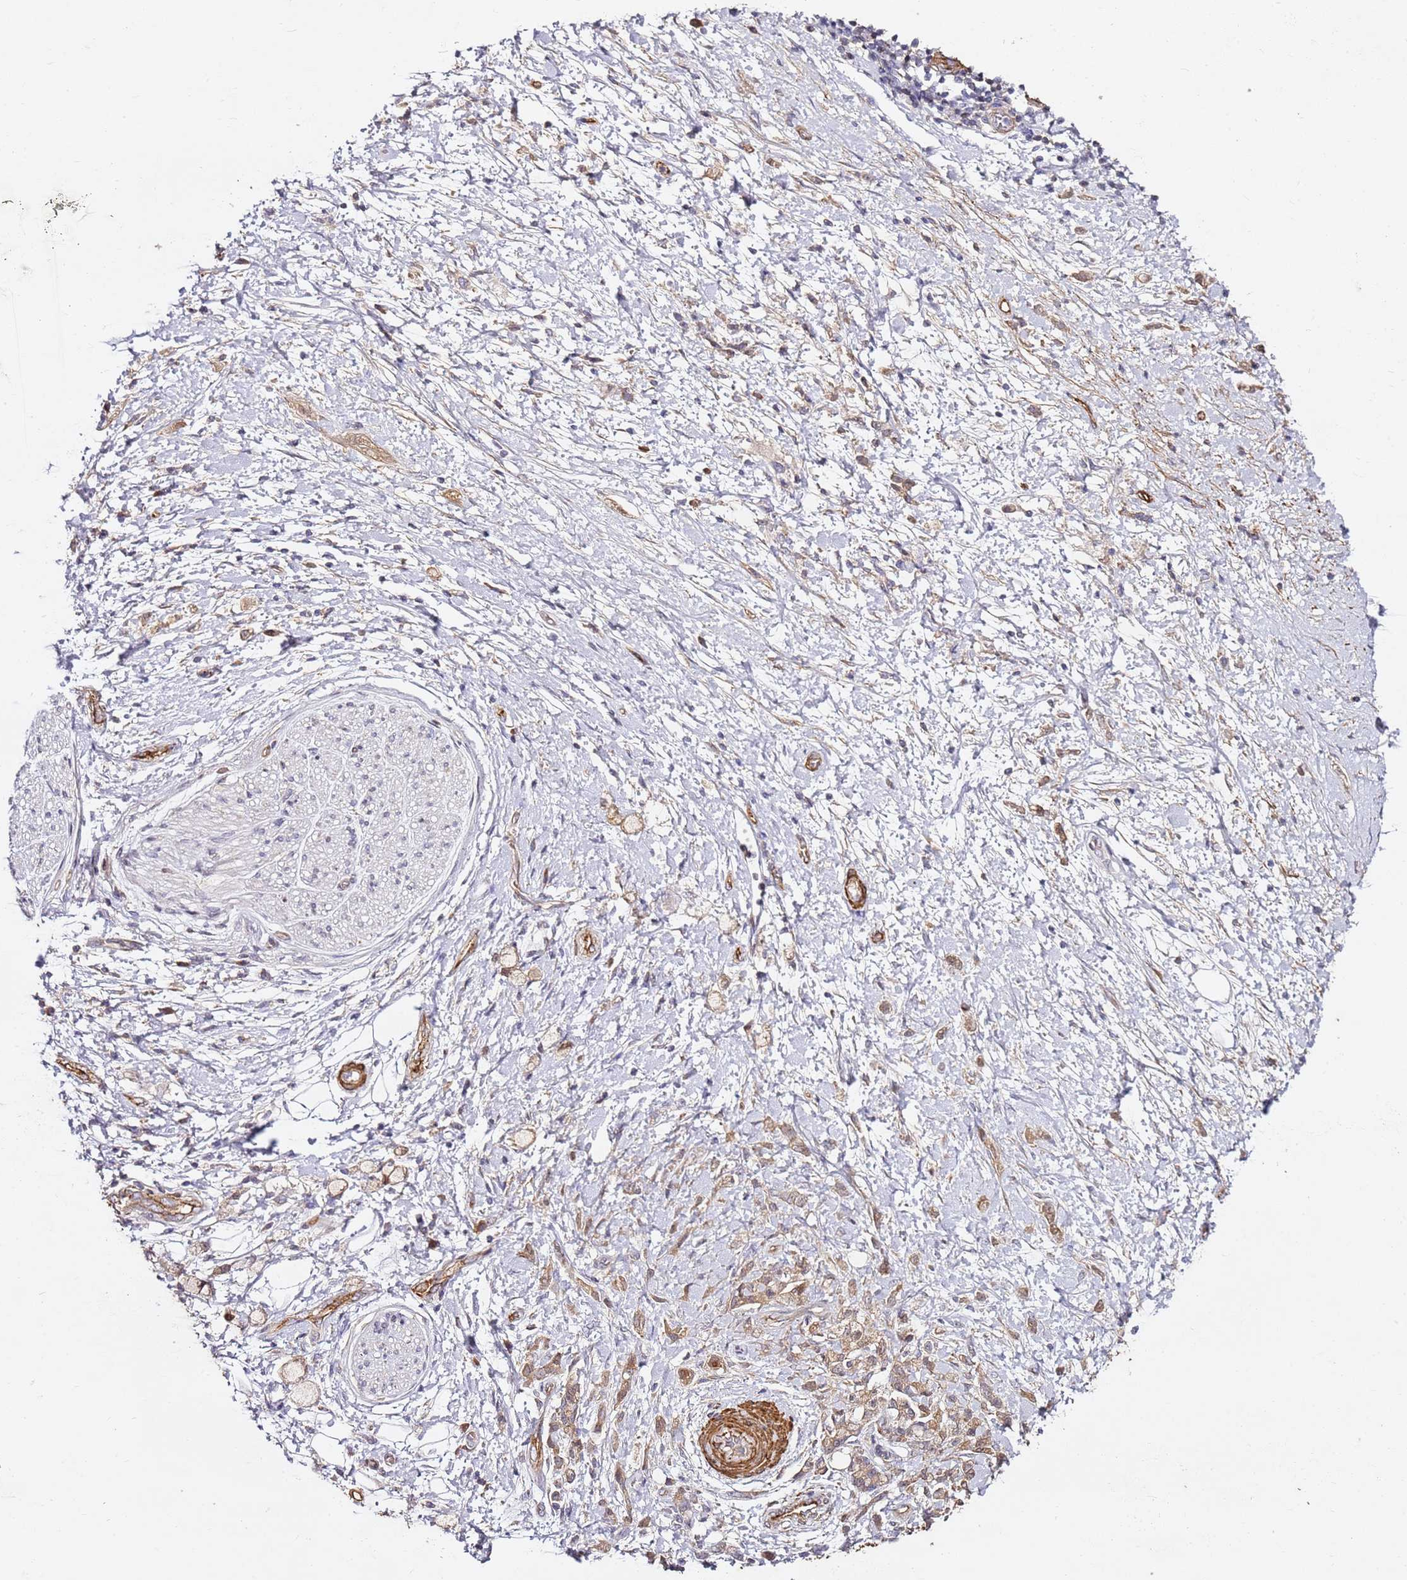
{"staining": {"intensity": "weak", "quantity": ">75%", "location": "cytoplasmic/membranous"}, "tissue": "stomach cancer", "cell_type": "Tumor cells", "image_type": "cancer", "snomed": [{"axis": "morphology", "description": "Adenocarcinoma, NOS"}, {"axis": "topography", "description": "Stomach"}], "caption": "Stomach cancer was stained to show a protein in brown. There is low levels of weak cytoplasmic/membranous positivity in approximately >75% of tumor cells.", "gene": "EPS8L1", "patient": {"sex": "female", "age": 60}}